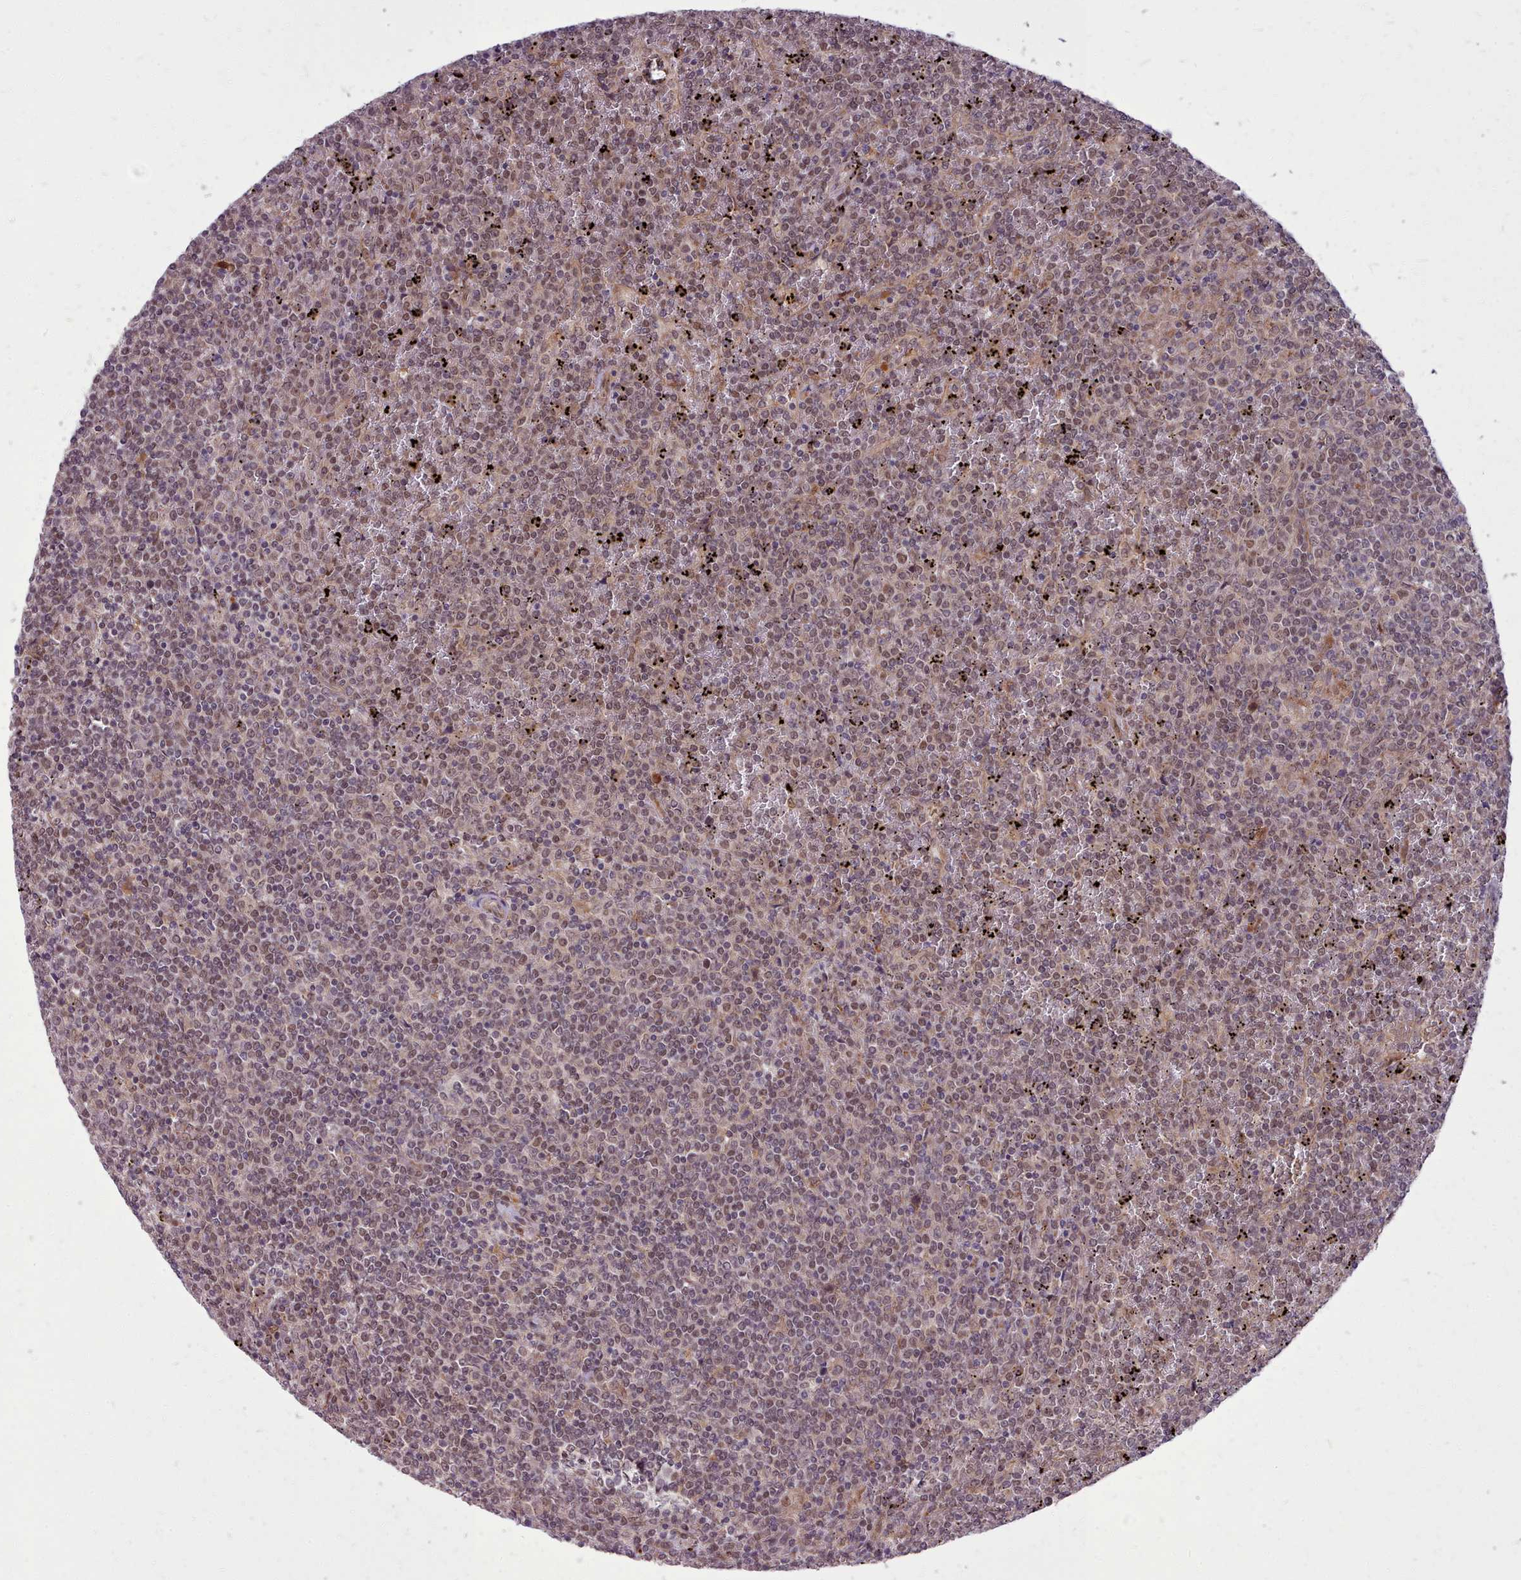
{"staining": {"intensity": "weak", "quantity": ">75%", "location": "nuclear"}, "tissue": "lymphoma", "cell_type": "Tumor cells", "image_type": "cancer", "snomed": [{"axis": "morphology", "description": "Malignant lymphoma, non-Hodgkin's type, Low grade"}, {"axis": "topography", "description": "Spleen"}], "caption": "There is low levels of weak nuclear positivity in tumor cells of low-grade malignant lymphoma, non-Hodgkin's type, as demonstrated by immunohistochemical staining (brown color).", "gene": "AHCY", "patient": {"sex": "female", "age": 19}}